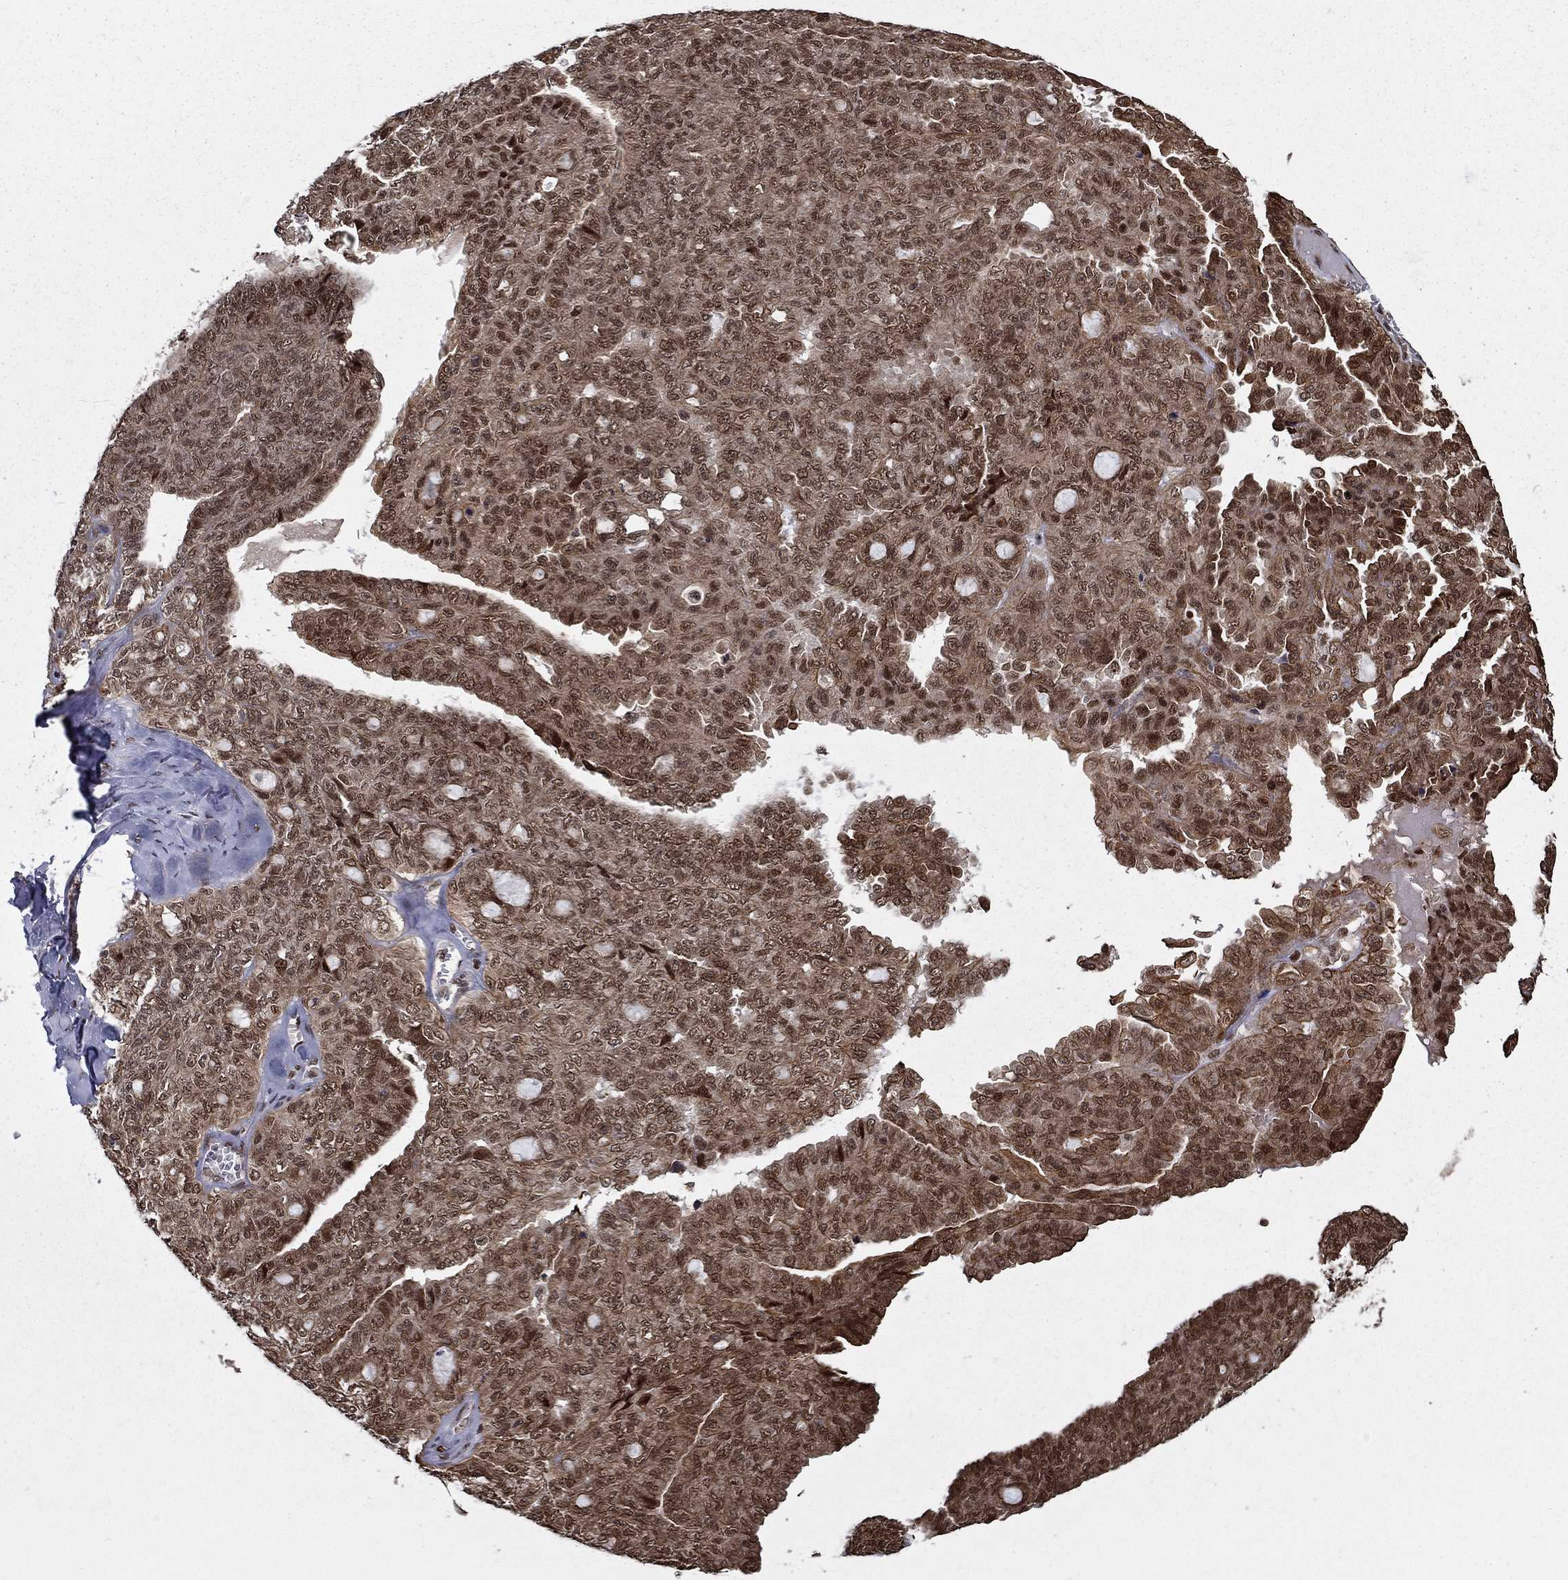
{"staining": {"intensity": "moderate", "quantity": ">75%", "location": "cytoplasmic/membranous,nuclear"}, "tissue": "ovarian cancer", "cell_type": "Tumor cells", "image_type": "cancer", "snomed": [{"axis": "morphology", "description": "Cystadenocarcinoma, serous, NOS"}, {"axis": "topography", "description": "Ovary"}], "caption": "IHC photomicrograph of neoplastic tissue: ovarian cancer stained using IHC shows medium levels of moderate protein expression localized specifically in the cytoplasmic/membranous and nuclear of tumor cells, appearing as a cytoplasmic/membranous and nuclear brown color.", "gene": "CDCA7L", "patient": {"sex": "female", "age": 71}}